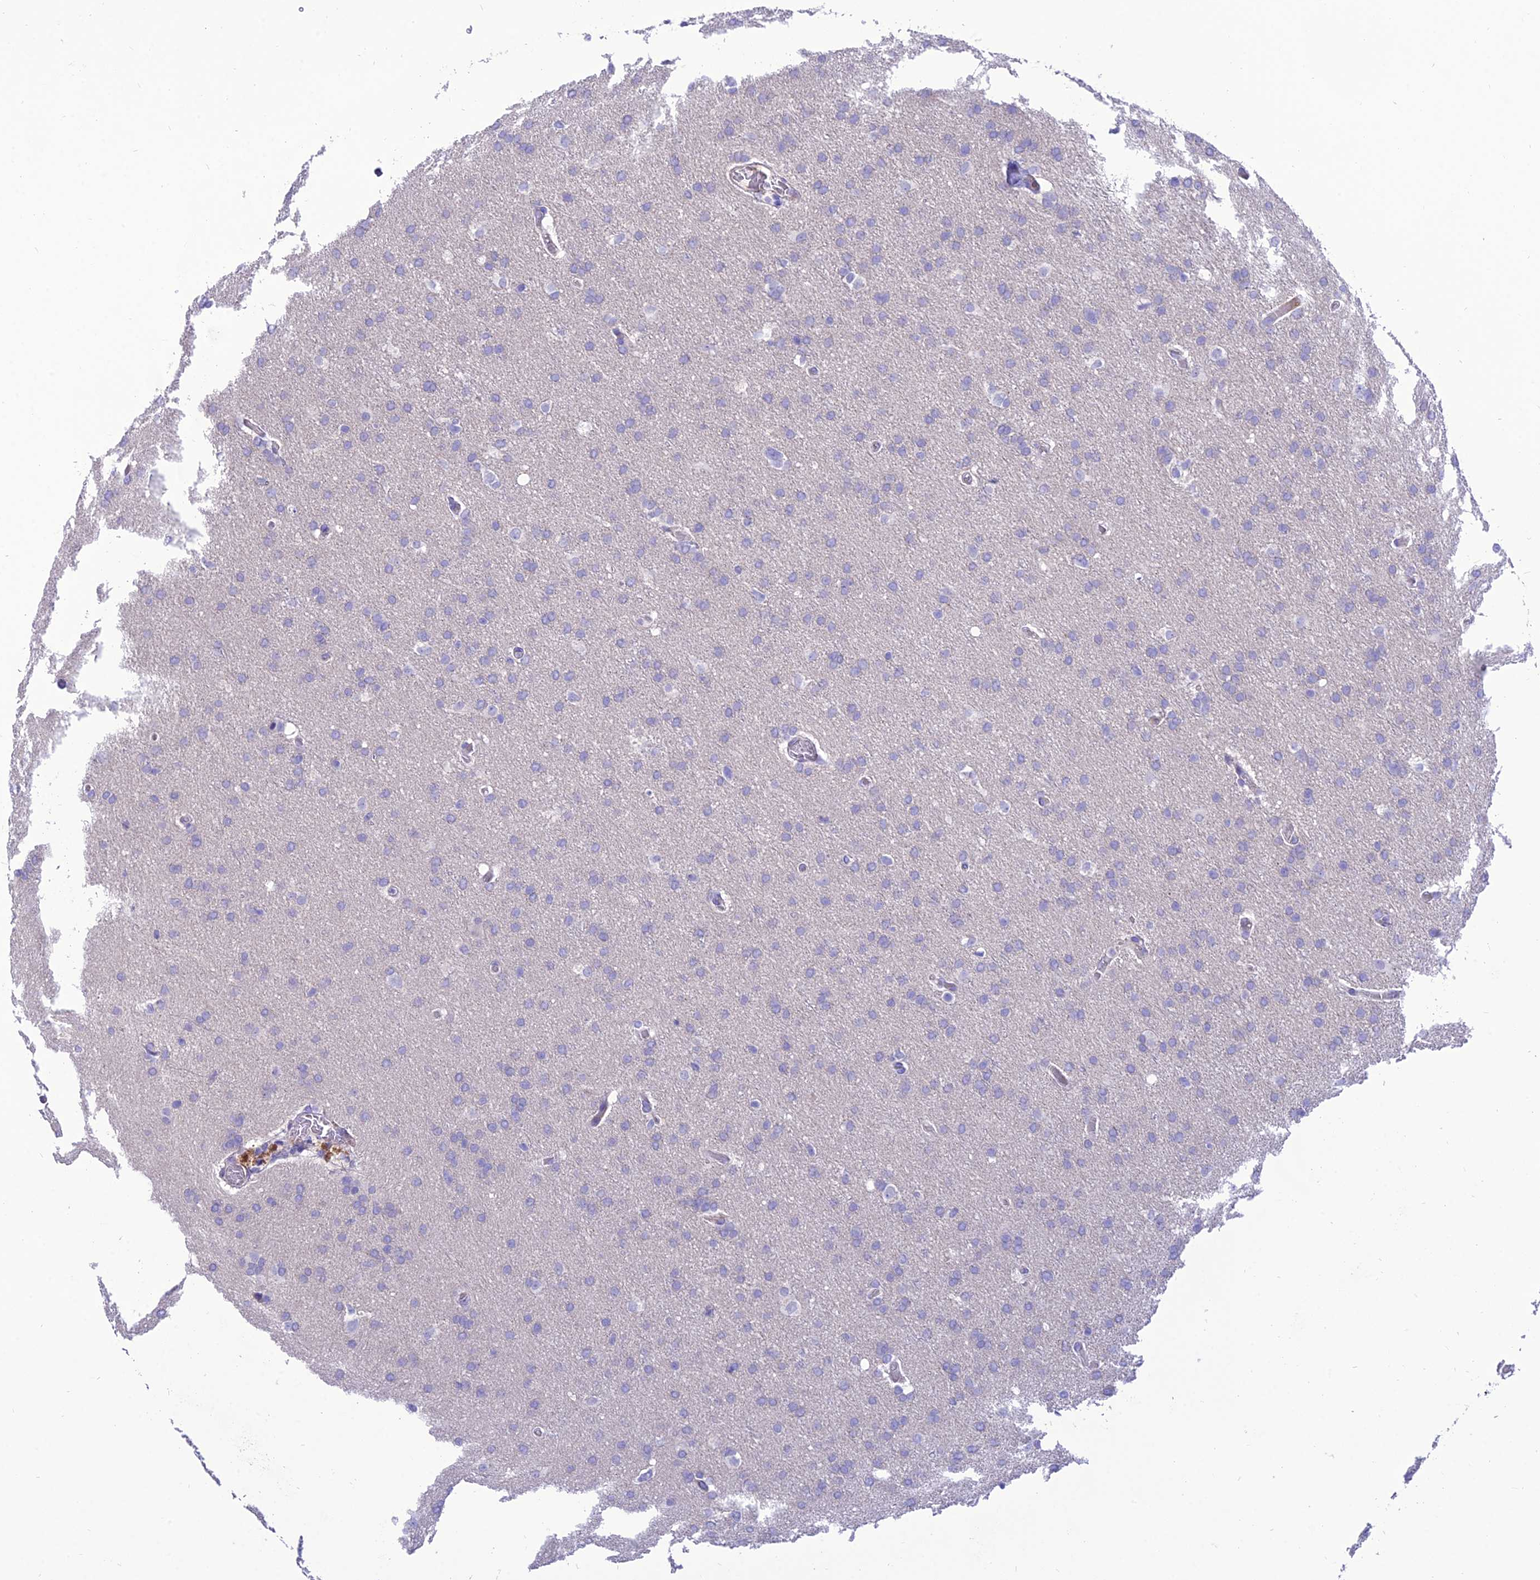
{"staining": {"intensity": "negative", "quantity": "none", "location": "none"}, "tissue": "glioma", "cell_type": "Tumor cells", "image_type": "cancer", "snomed": [{"axis": "morphology", "description": "Glioma, malignant, High grade"}, {"axis": "topography", "description": "Cerebral cortex"}], "caption": "The image exhibits no staining of tumor cells in malignant glioma (high-grade).", "gene": "TEKT3", "patient": {"sex": "female", "age": 36}}